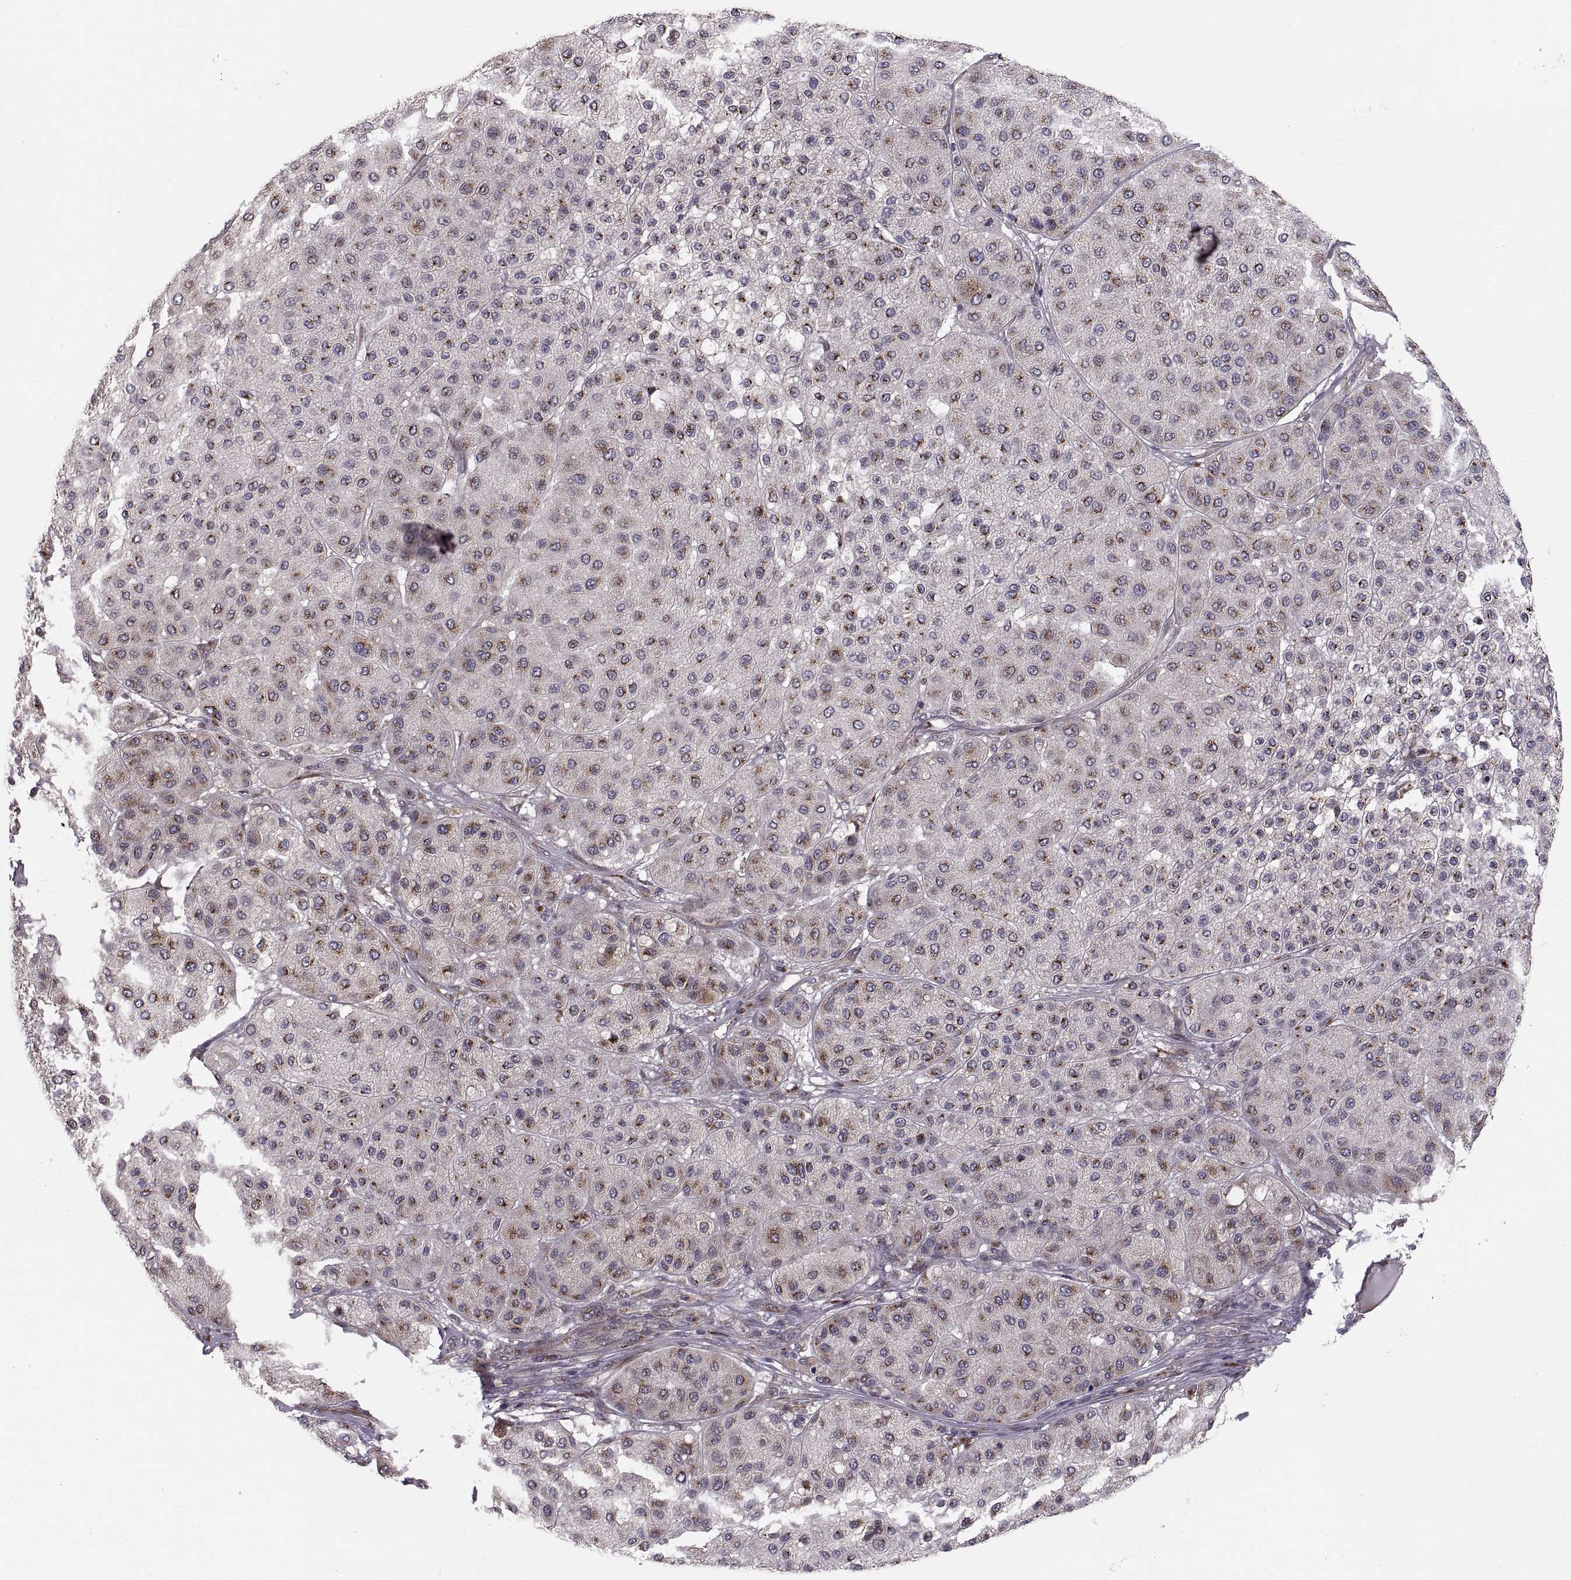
{"staining": {"intensity": "strong", "quantity": "25%-75%", "location": "cytoplasmic/membranous"}, "tissue": "melanoma", "cell_type": "Tumor cells", "image_type": "cancer", "snomed": [{"axis": "morphology", "description": "Malignant melanoma, Metastatic site"}, {"axis": "topography", "description": "Smooth muscle"}], "caption": "This is an image of immunohistochemistry staining of melanoma, which shows strong staining in the cytoplasmic/membranous of tumor cells.", "gene": "TESC", "patient": {"sex": "male", "age": 41}}